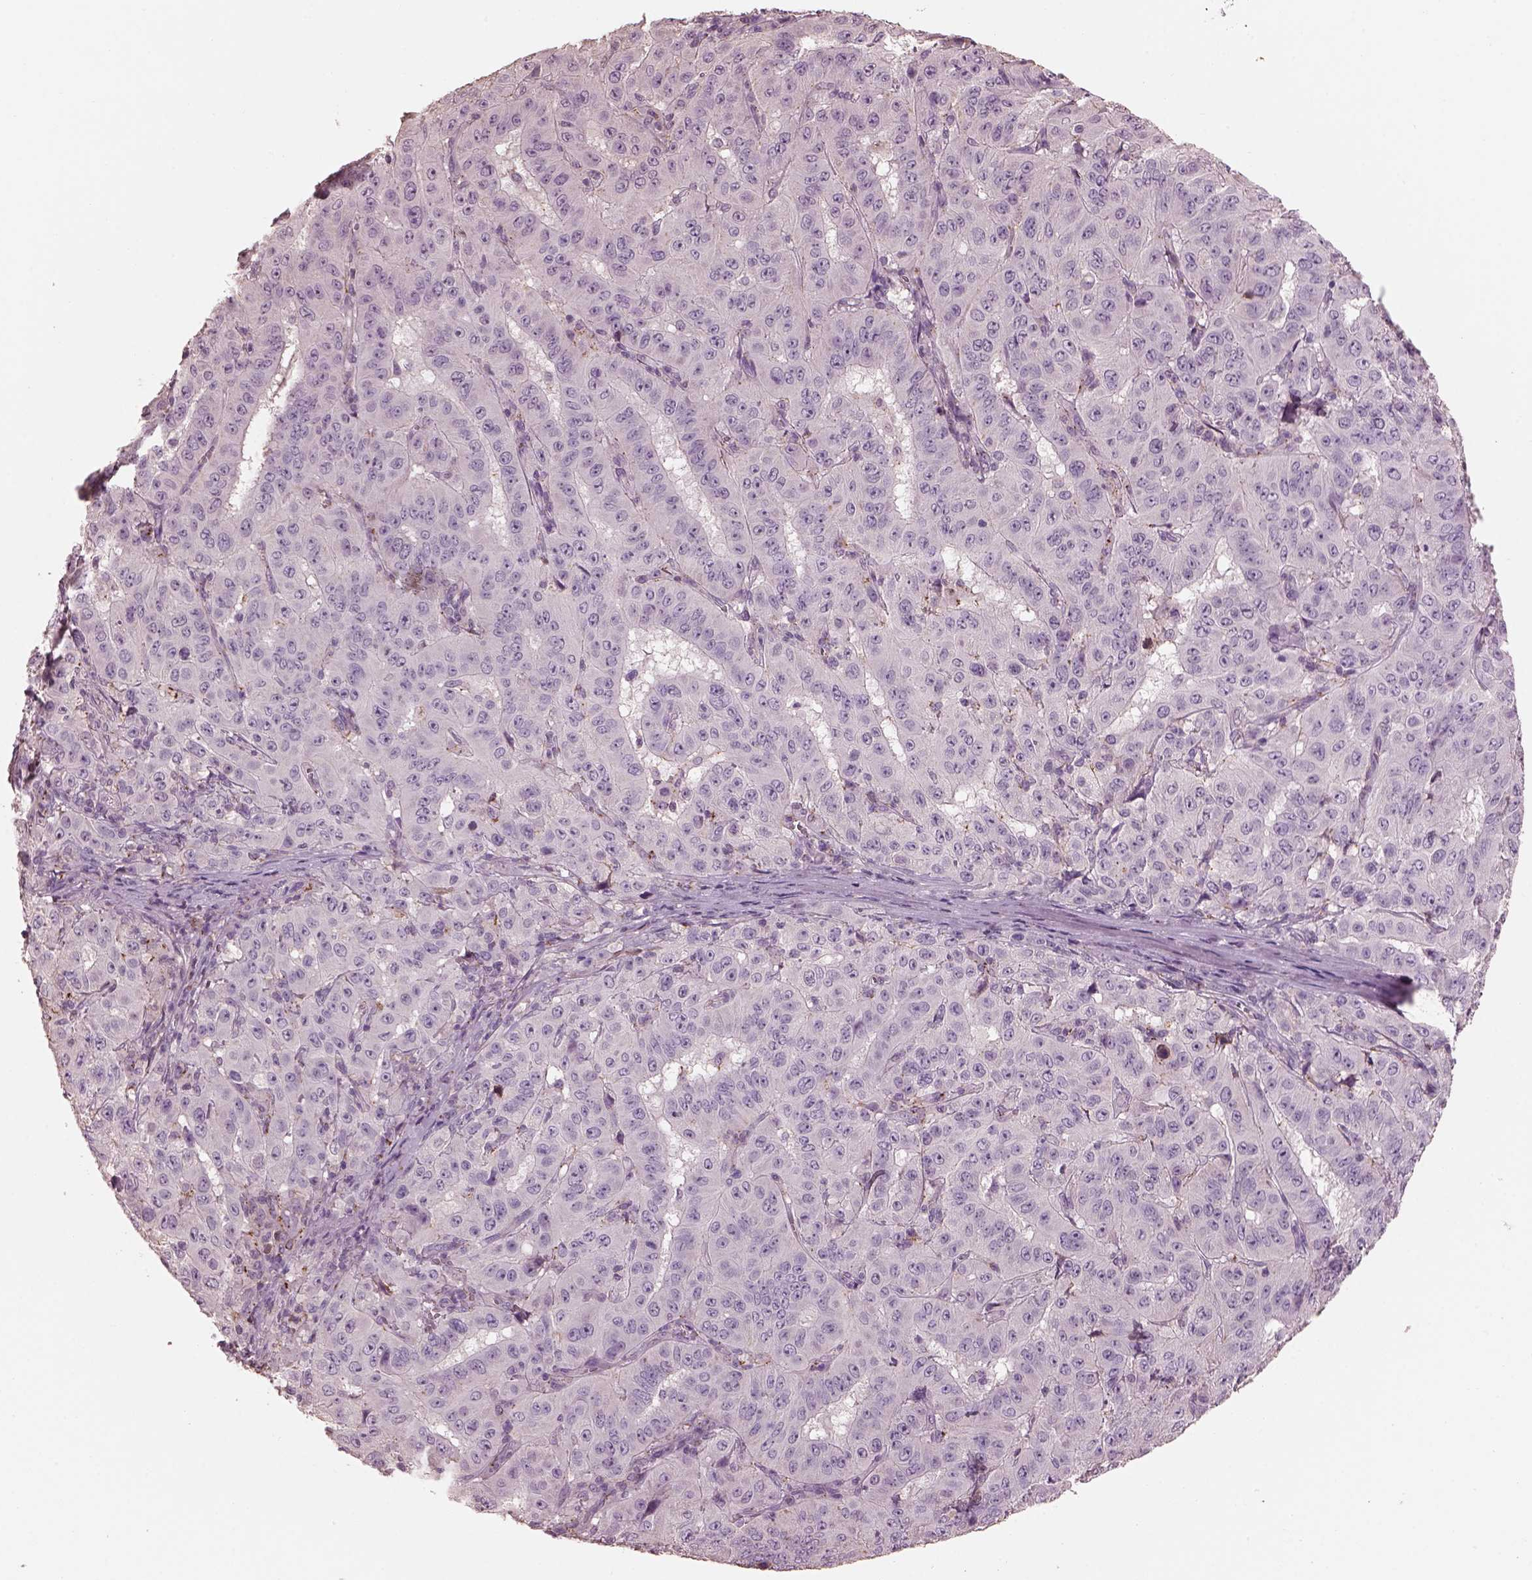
{"staining": {"intensity": "negative", "quantity": "none", "location": "none"}, "tissue": "pancreatic cancer", "cell_type": "Tumor cells", "image_type": "cancer", "snomed": [{"axis": "morphology", "description": "Adenocarcinoma, NOS"}, {"axis": "topography", "description": "Pancreas"}], "caption": "There is no significant expression in tumor cells of pancreatic cancer.", "gene": "SRI", "patient": {"sex": "male", "age": 63}}